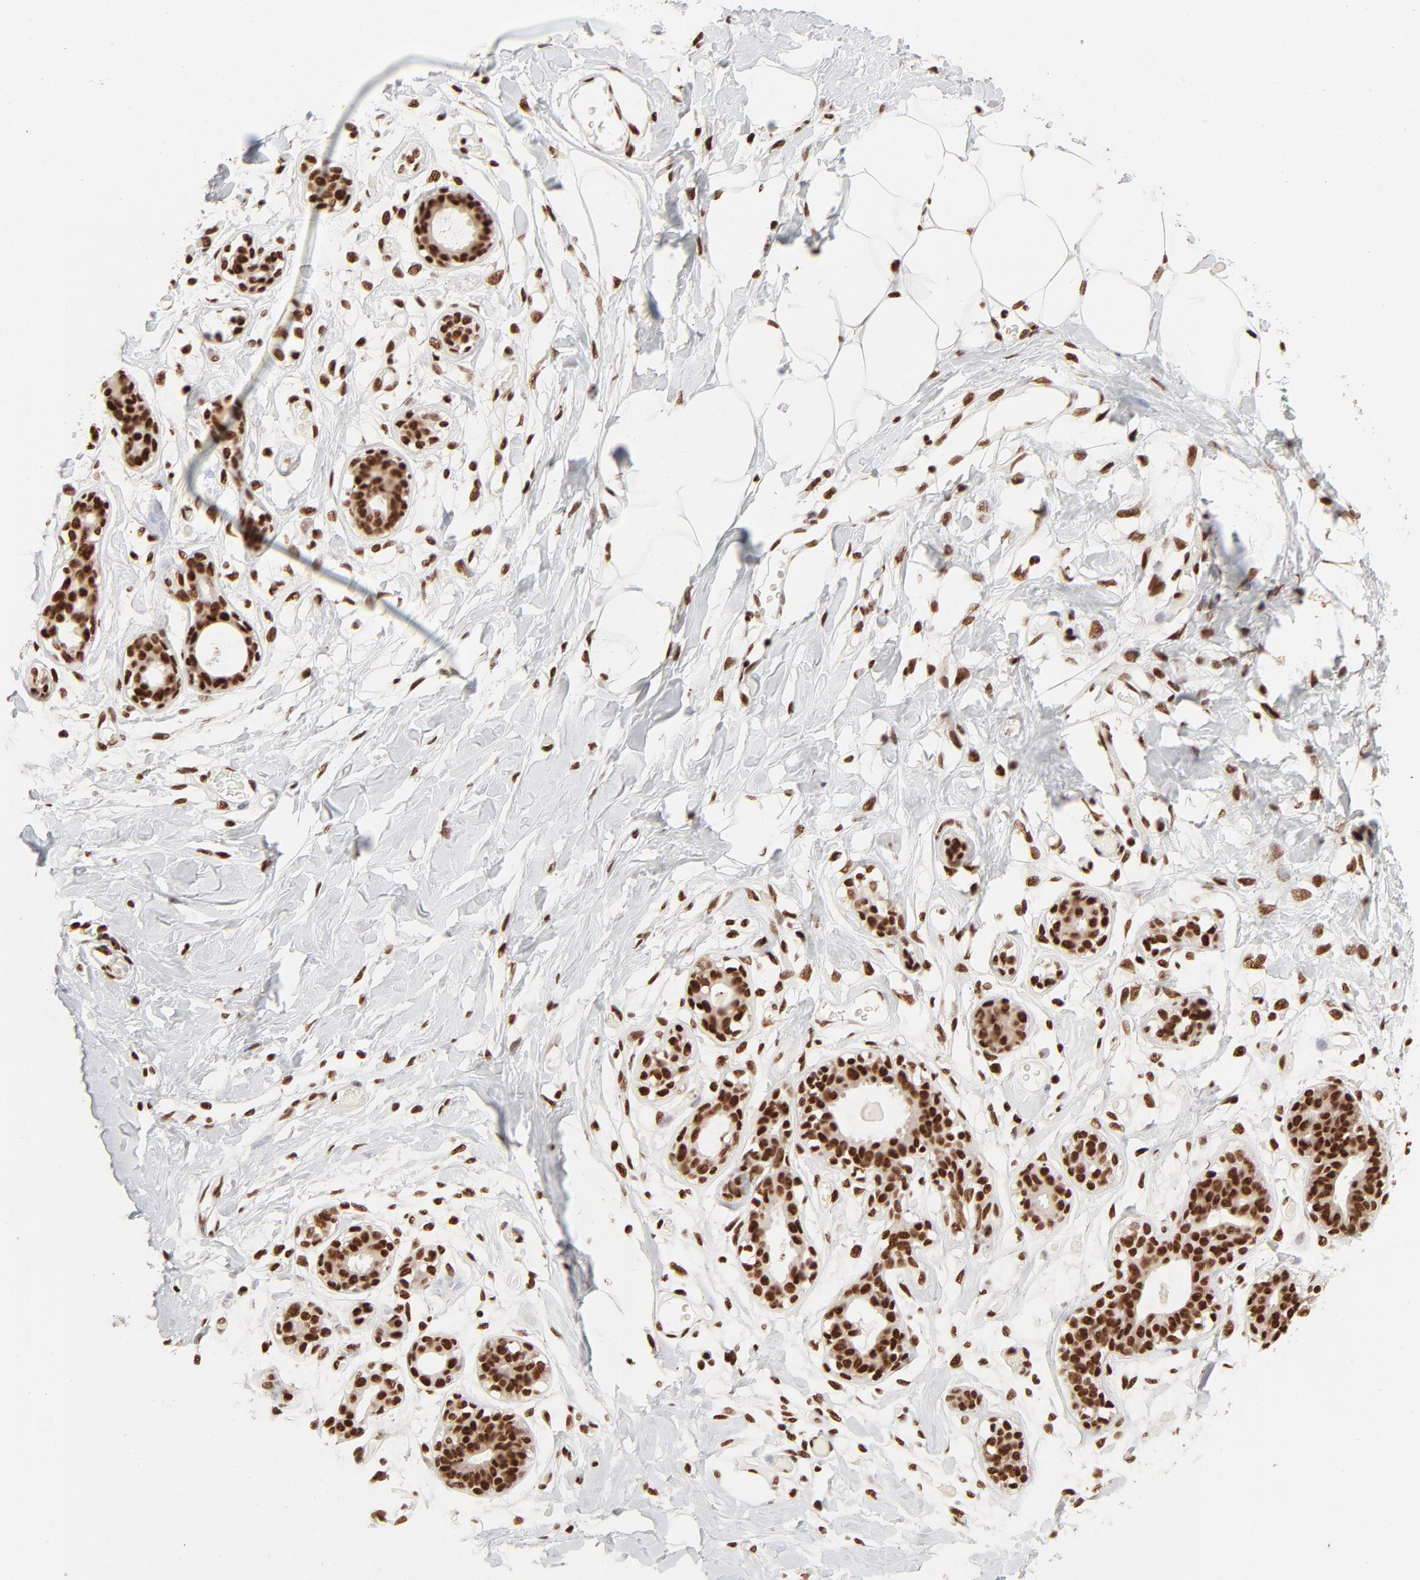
{"staining": {"intensity": "strong", "quantity": ">75%", "location": "nuclear"}, "tissue": "breast", "cell_type": "Adipocytes", "image_type": "normal", "snomed": [{"axis": "morphology", "description": "Normal tissue, NOS"}, {"axis": "topography", "description": "Breast"}, {"axis": "topography", "description": "Adipose tissue"}], "caption": "Breast stained for a protein exhibits strong nuclear positivity in adipocytes. (Stains: DAB (3,3'-diaminobenzidine) in brown, nuclei in blue, Microscopy: brightfield microscopy at high magnification).", "gene": "TARDBP", "patient": {"sex": "female", "age": 25}}